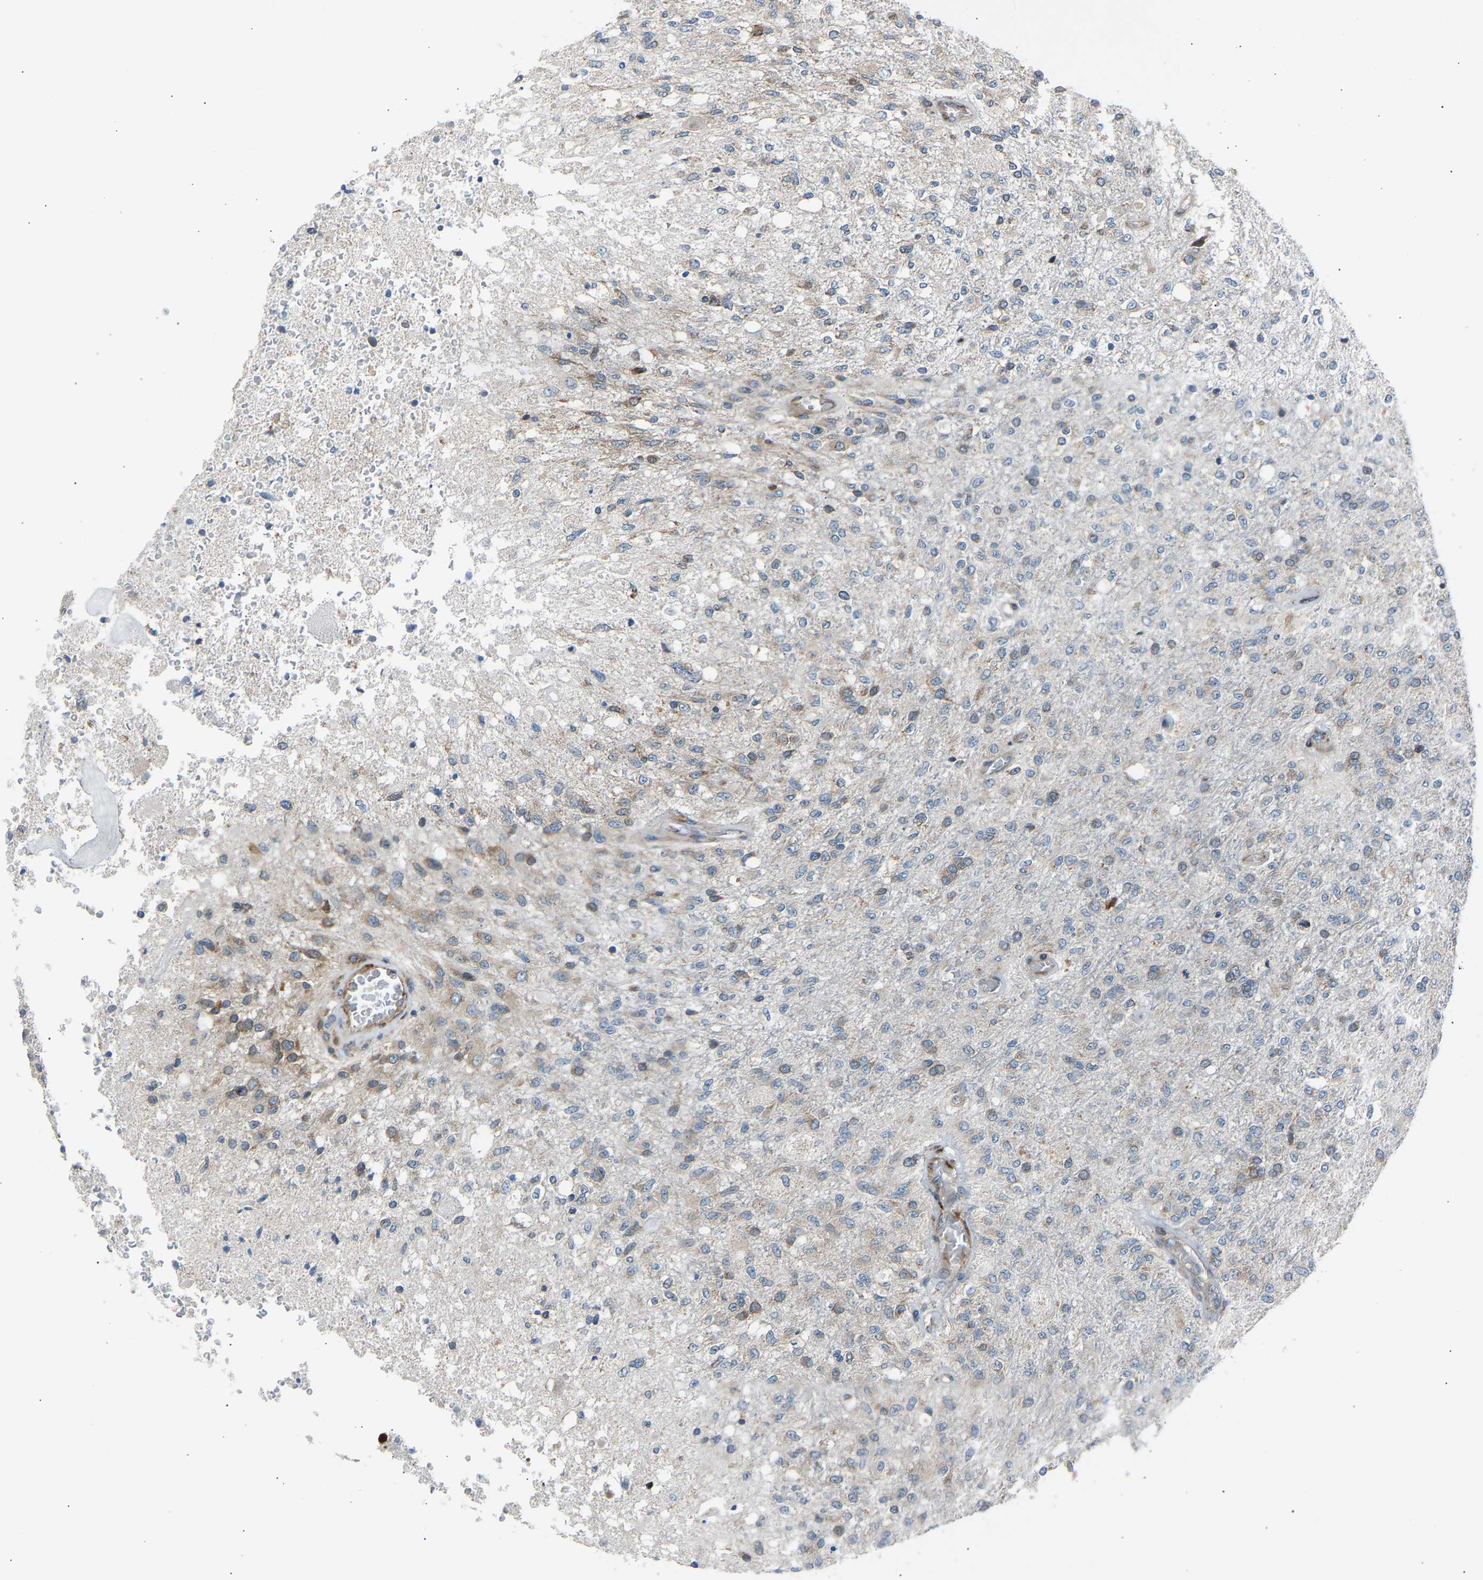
{"staining": {"intensity": "moderate", "quantity": "<25%", "location": "cytoplasmic/membranous"}, "tissue": "glioma", "cell_type": "Tumor cells", "image_type": "cancer", "snomed": [{"axis": "morphology", "description": "Normal tissue, NOS"}, {"axis": "morphology", "description": "Glioma, malignant, High grade"}, {"axis": "topography", "description": "Cerebral cortex"}], "caption": "Protein analysis of glioma tissue shows moderate cytoplasmic/membranous expression in about <25% of tumor cells.", "gene": "VPS41", "patient": {"sex": "male", "age": 77}}